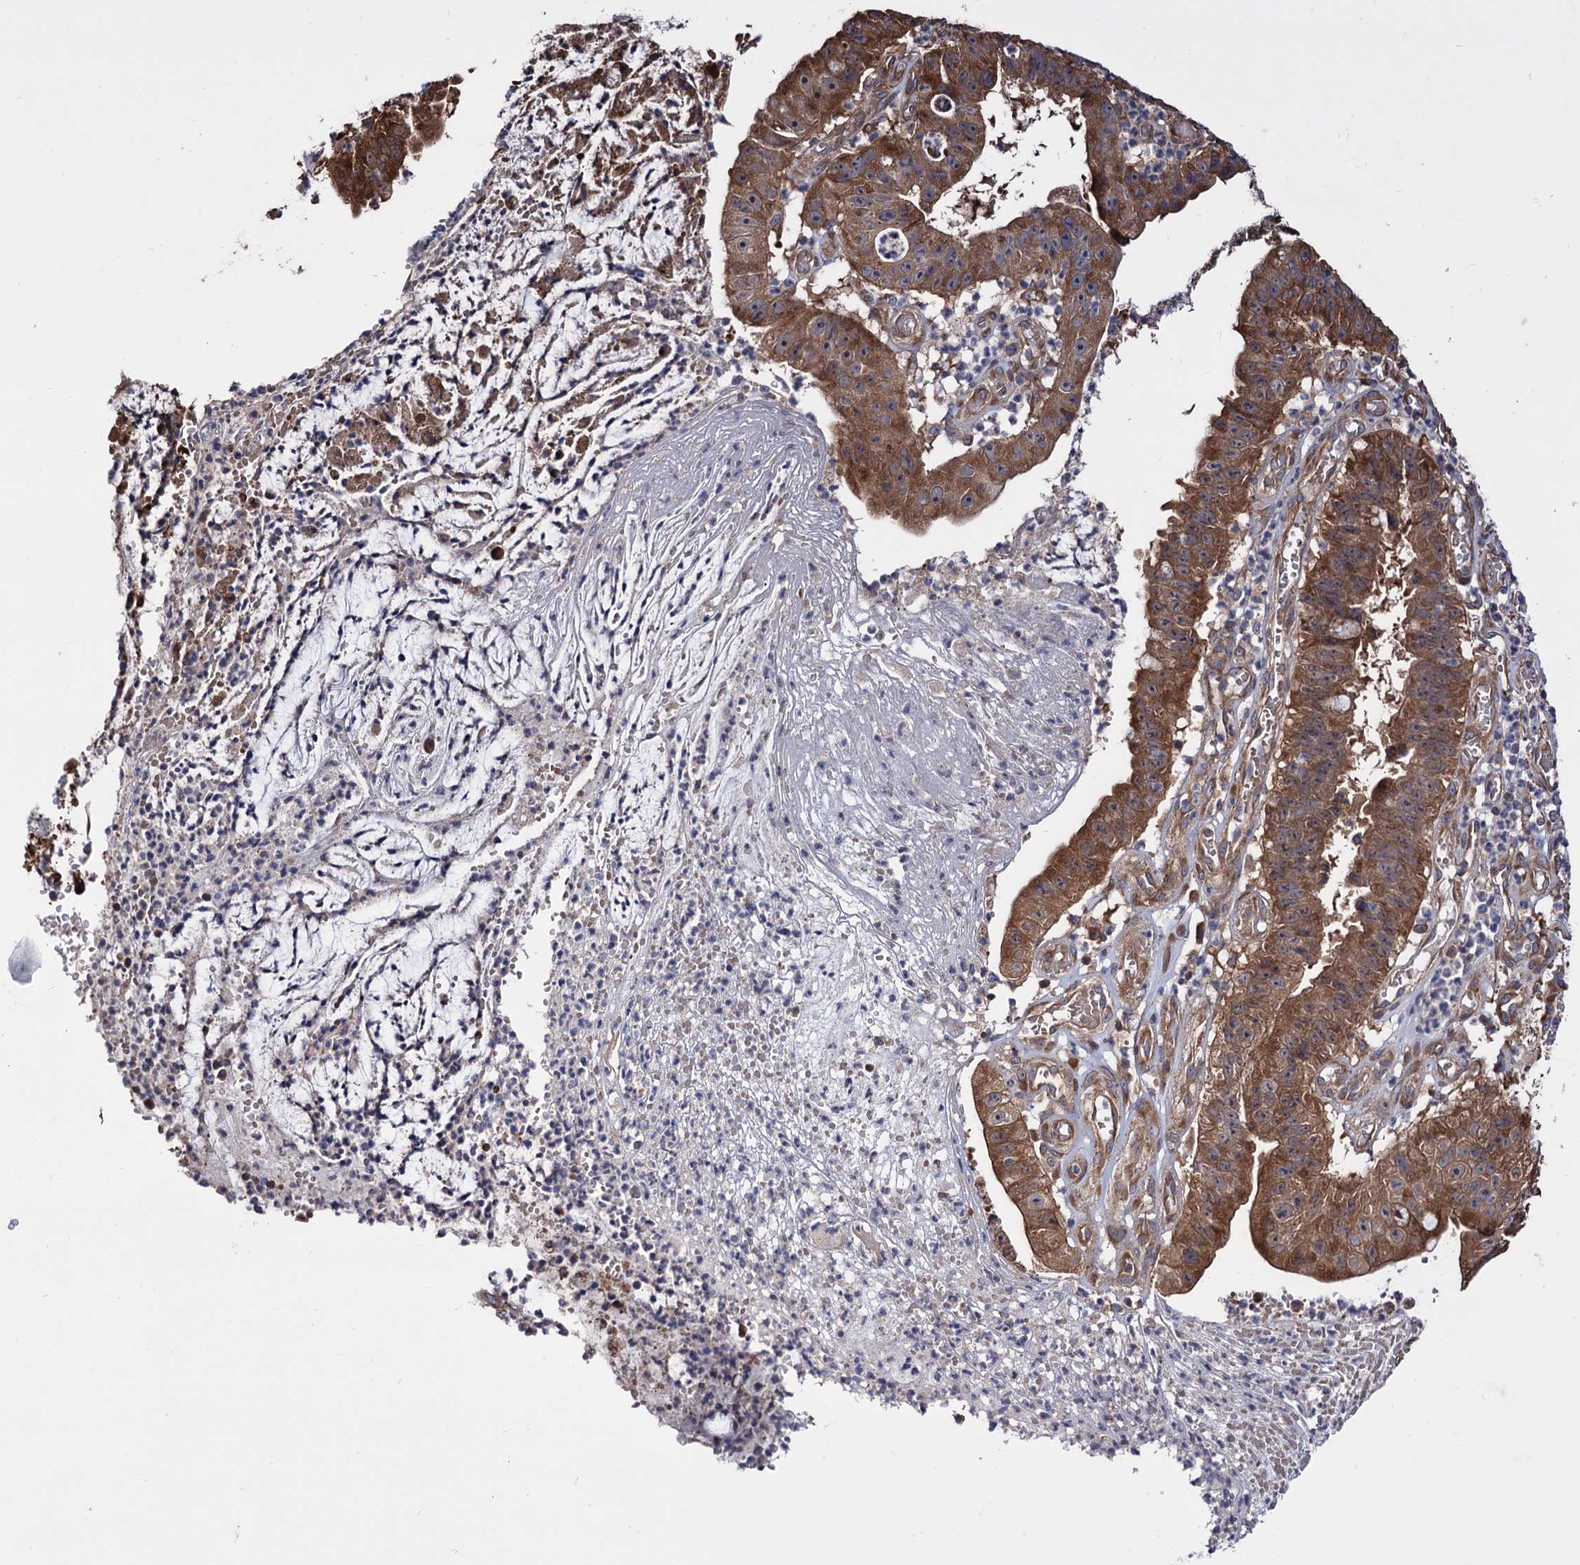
{"staining": {"intensity": "moderate", "quantity": ">75%", "location": "cytoplasmic/membranous"}, "tissue": "stomach cancer", "cell_type": "Tumor cells", "image_type": "cancer", "snomed": [{"axis": "morphology", "description": "Adenocarcinoma, NOS"}, {"axis": "topography", "description": "Stomach"}], "caption": "Protein analysis of stomach cancer (adenocarcinoma) tissue exhibits moderate cytoplasmic/membranous staining in approximately >75% of tumor cells.", "gene": "FERMT2", "patient": {"sex": "male", "age": 59}}